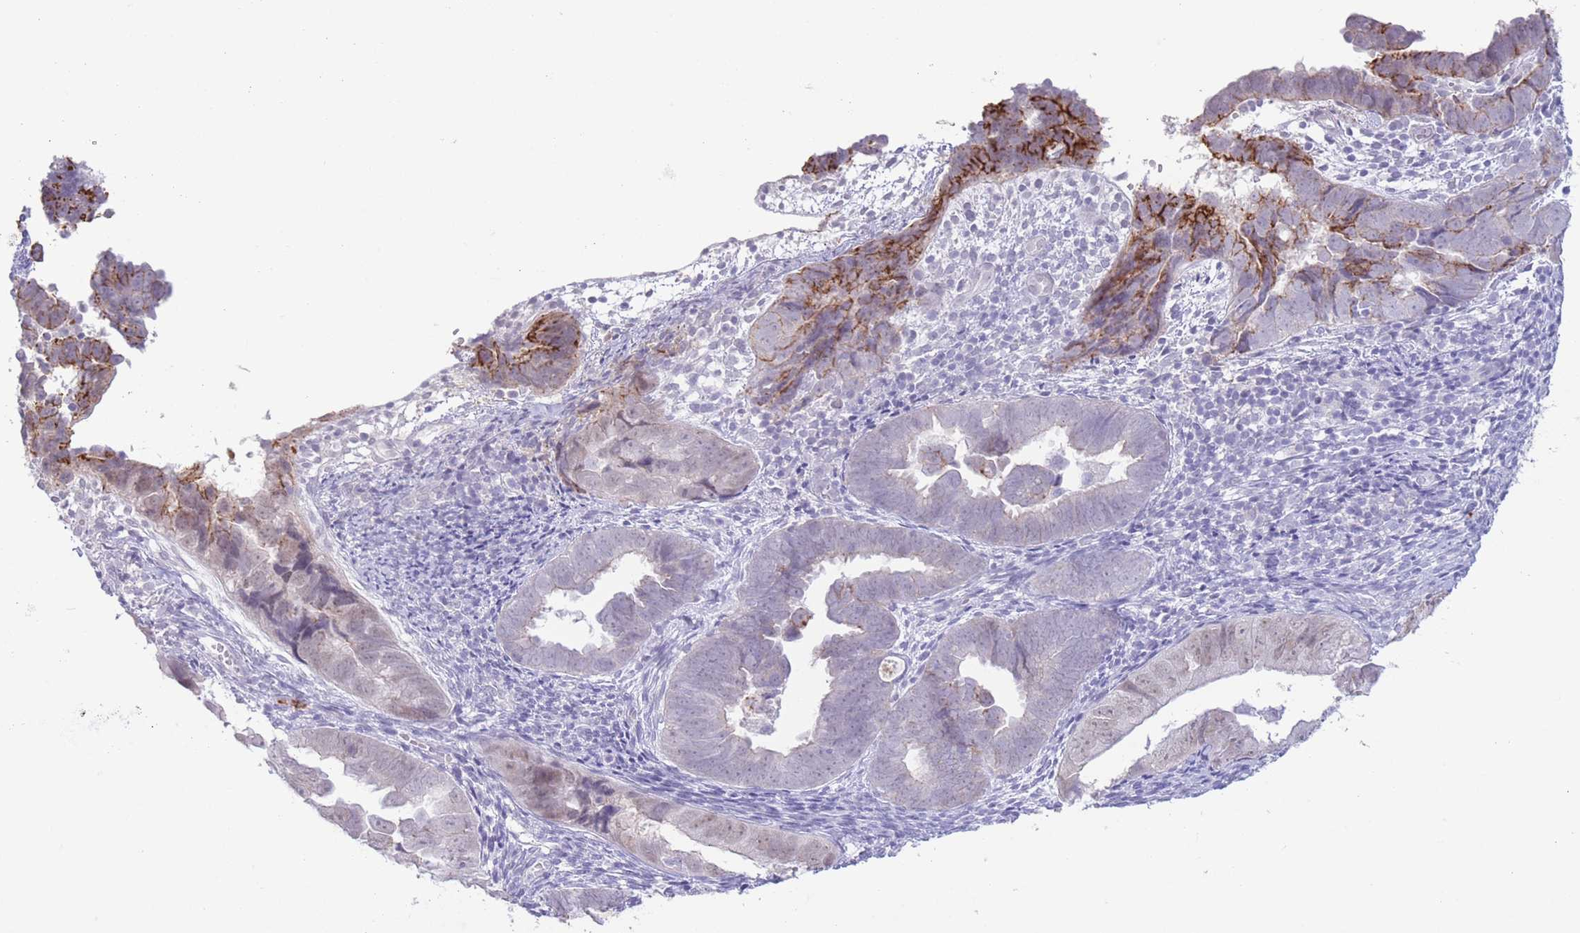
{"staining": {"intensity": "strong", "quantity": "<25%", "location": "cytoplasmic/membranous"}, "tissue": "endometrial cancer", "cell_type": "Tumor cells", "image_type": "cancer", "snomed": [{"axis": "morphology", "description": "Adenocarcinoma, NOS"}, {"axis": "topography", "description": "Endometrium"}], "caption": "Endometrial cancer (adenocarcinoma) stained with DAB (3,3'-diaminobenzidine) immunohistochemistry exhibits medium levels of strong cytoplasmic/membranous positivity in about <25% of tumor cells.", "gene": "LCLAT1", "patient": {"sex": "female", "age": 75}}